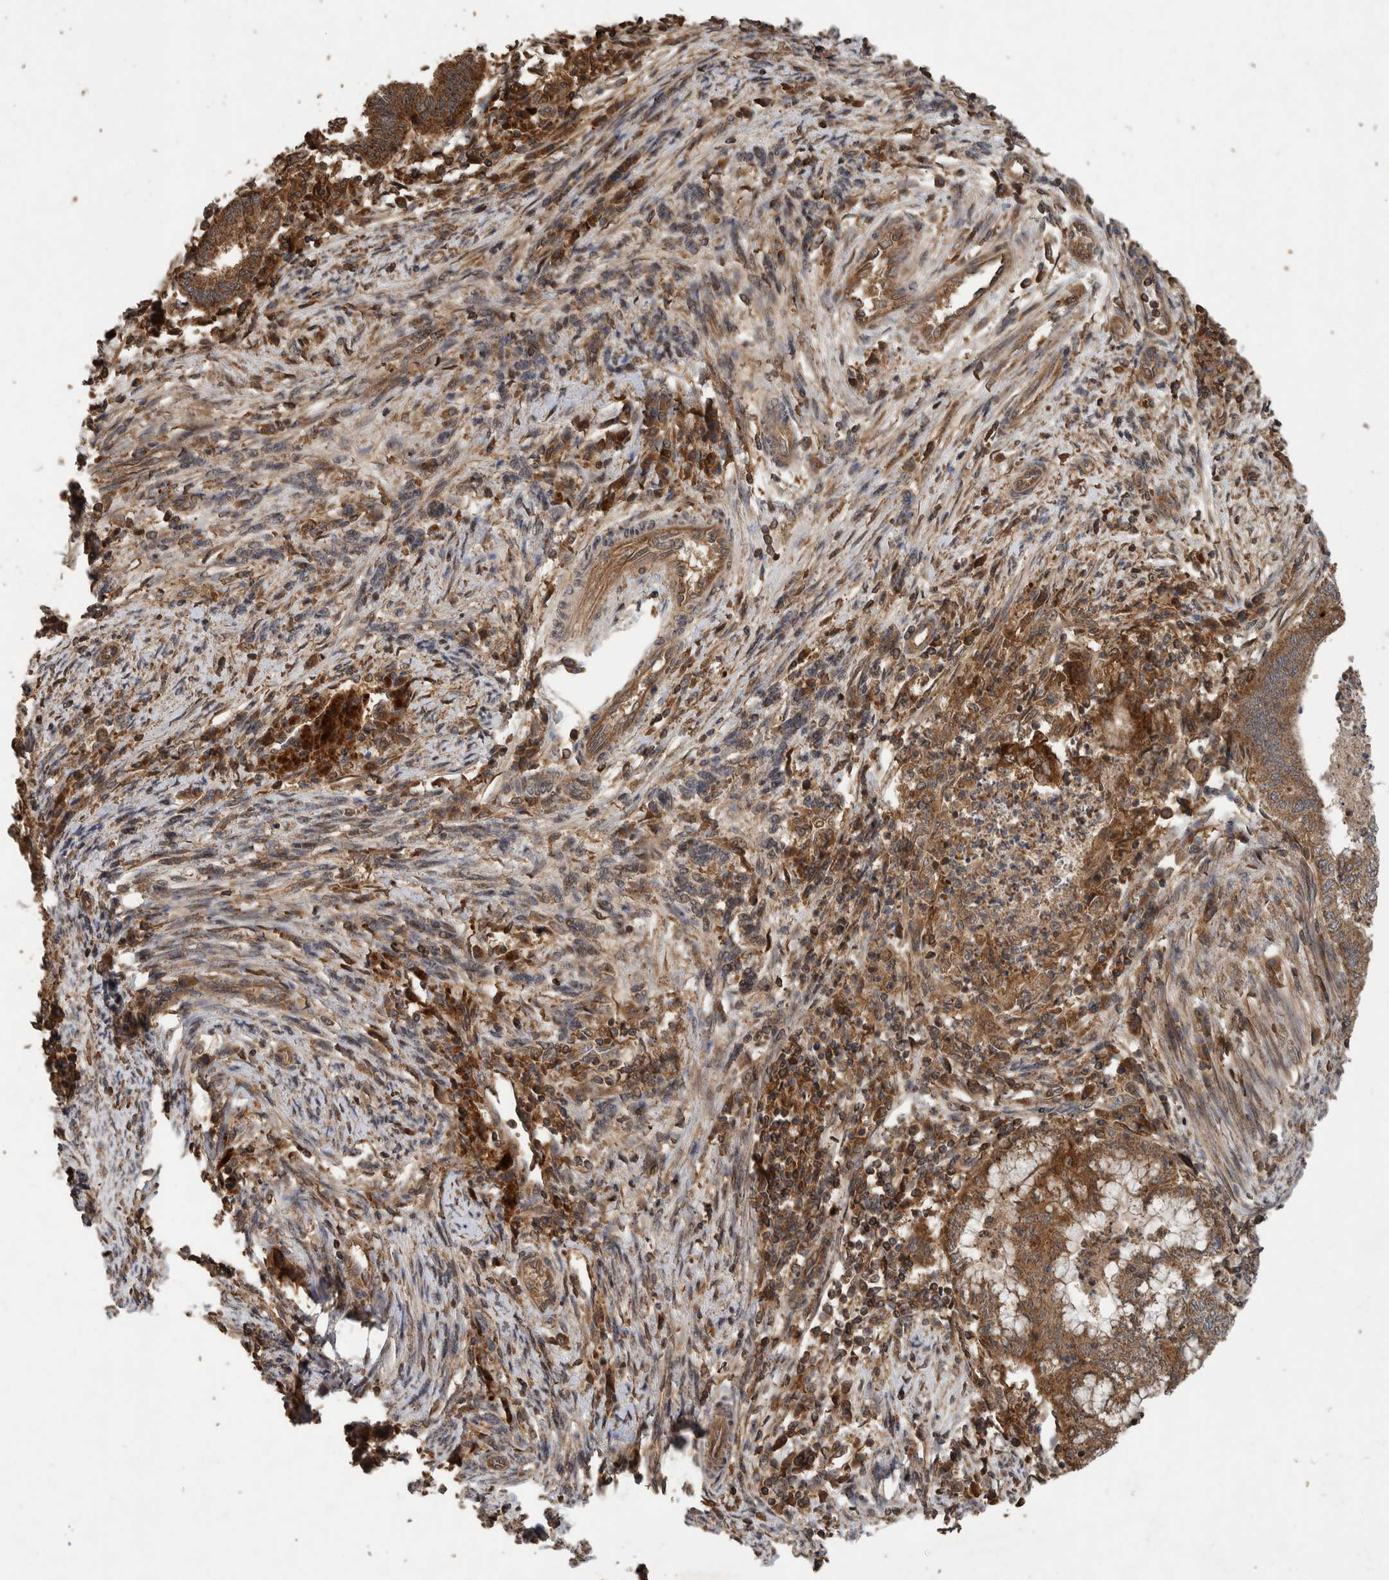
{"staining": {"intensity": "moderate", "quantity": ">75%", "location": "cytoplasmic/membranous"}, "tissue": "endometrial cancer", "cell_type": "Tumor cells", "image_type": "cancer", "snomed": [{"axis": "morphology", "description": "Polyp, NOS"}, {"axis": "morphology", "description": "Adenocarcinoma, NOS"}, {"axis": "morphology", "description": "Adenoma, NOS"}, {"axis": "topography", "description": "Endometrium"}], "caption": "Endometrial cancer stained with a protein marker demonstrates moderate staining in tumor cells.", "gene": "TRIM16", "patient": {"sex": "female", "age": 79}}